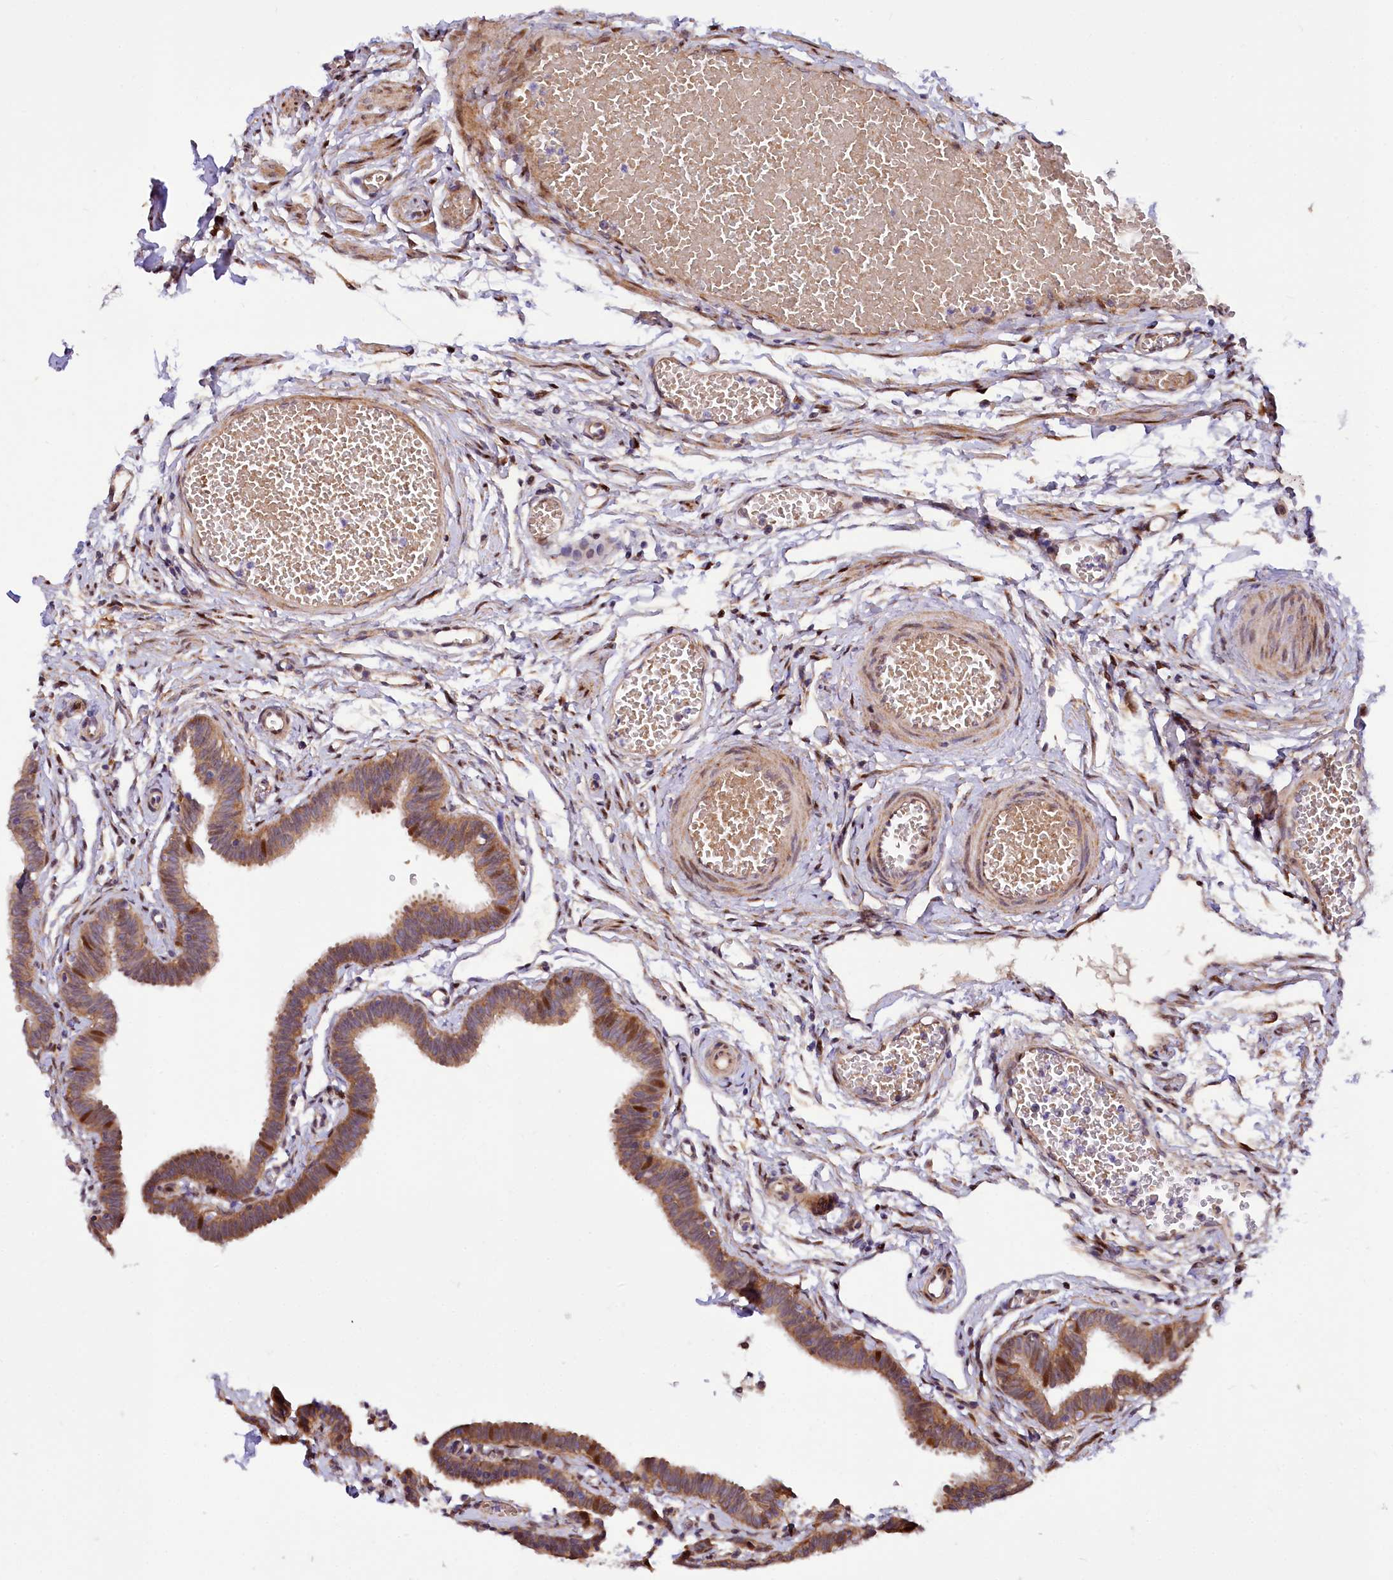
{"staining": {"intensity": "moderate", "quantity": ">75%", "location": "cytoplasmic/membranous,nuclear"}, "tissue": "fallopian tube", "cell_type": "Glandular cells", "image_type": "normal", "snomed": [{"axis": "morphology", "description": "Normal tissue, NOS"}, {"axis": "topography", "description": "Fallopian tube"}, {"axis": "topography", "description": "Ovary"}], "caption": "High-magnification brightfield microscopy of unremarkable fallopian tube stained with DAB (brown) and counterstained with hematoxylin (blue). glandular cells exhibit moderate cytoplasmic/membranous,nuclear positivity is identified in approximately>75% of cells.", "gene": "PDZRN3", "patient": {"sex": "female", "age": 23}}